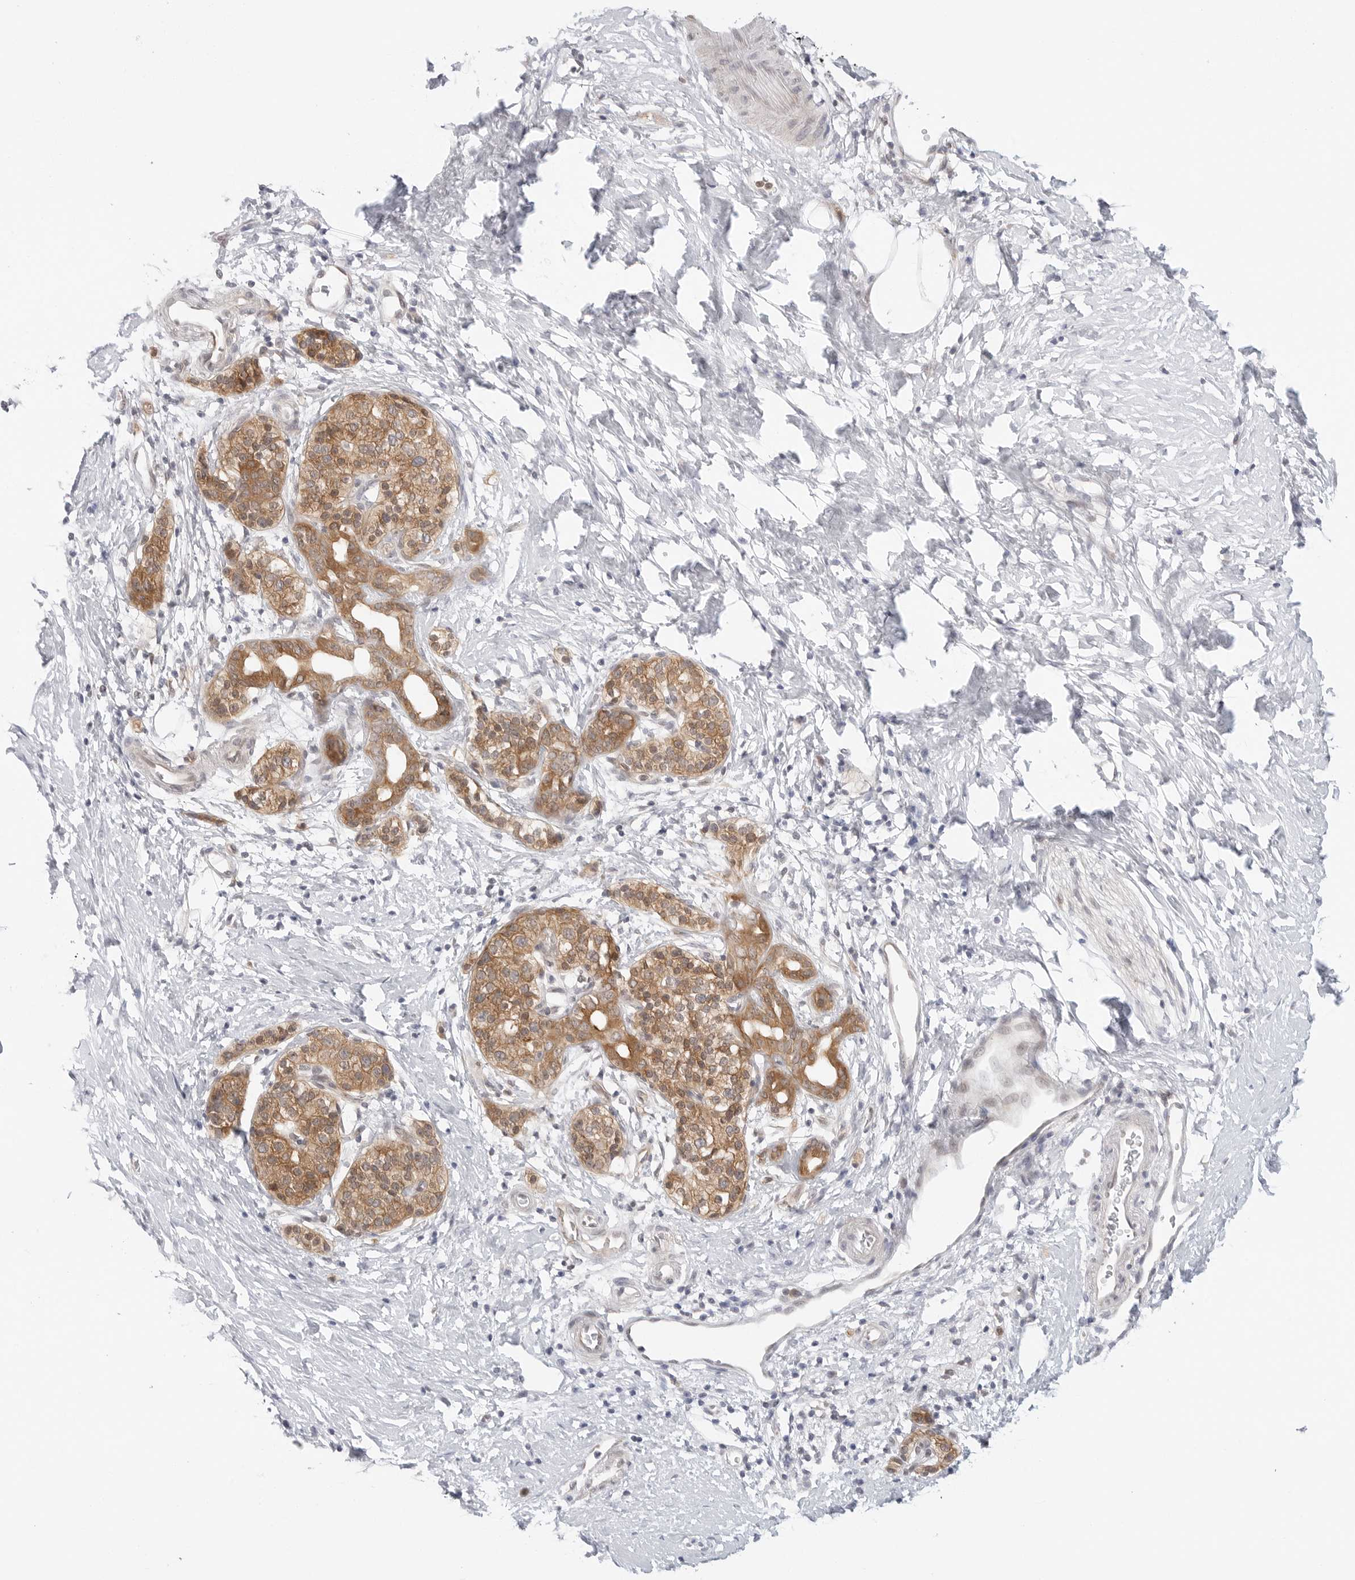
{"staining": {"intensity": "moderate", "quantity": ">75%", "location": "cytoplasmic/membranous"}, "tissue": "pancreatic cancer", "cell_type": "Tumor cells", "image_type": "cancer", "snomed": [{"axis": "morphology", "description": "Adenocarcinoma, NOS"}, {"axis": "topography", "description": "Pancreas"}], "caption": "Tumor cells display medium levels of moderate cytoplasmic/membranous staining in approximately >75% of cells in pancreatic adenocarcinoma.", "gene": "NUDC", "patient": {"sex": "male", "age": 50}}